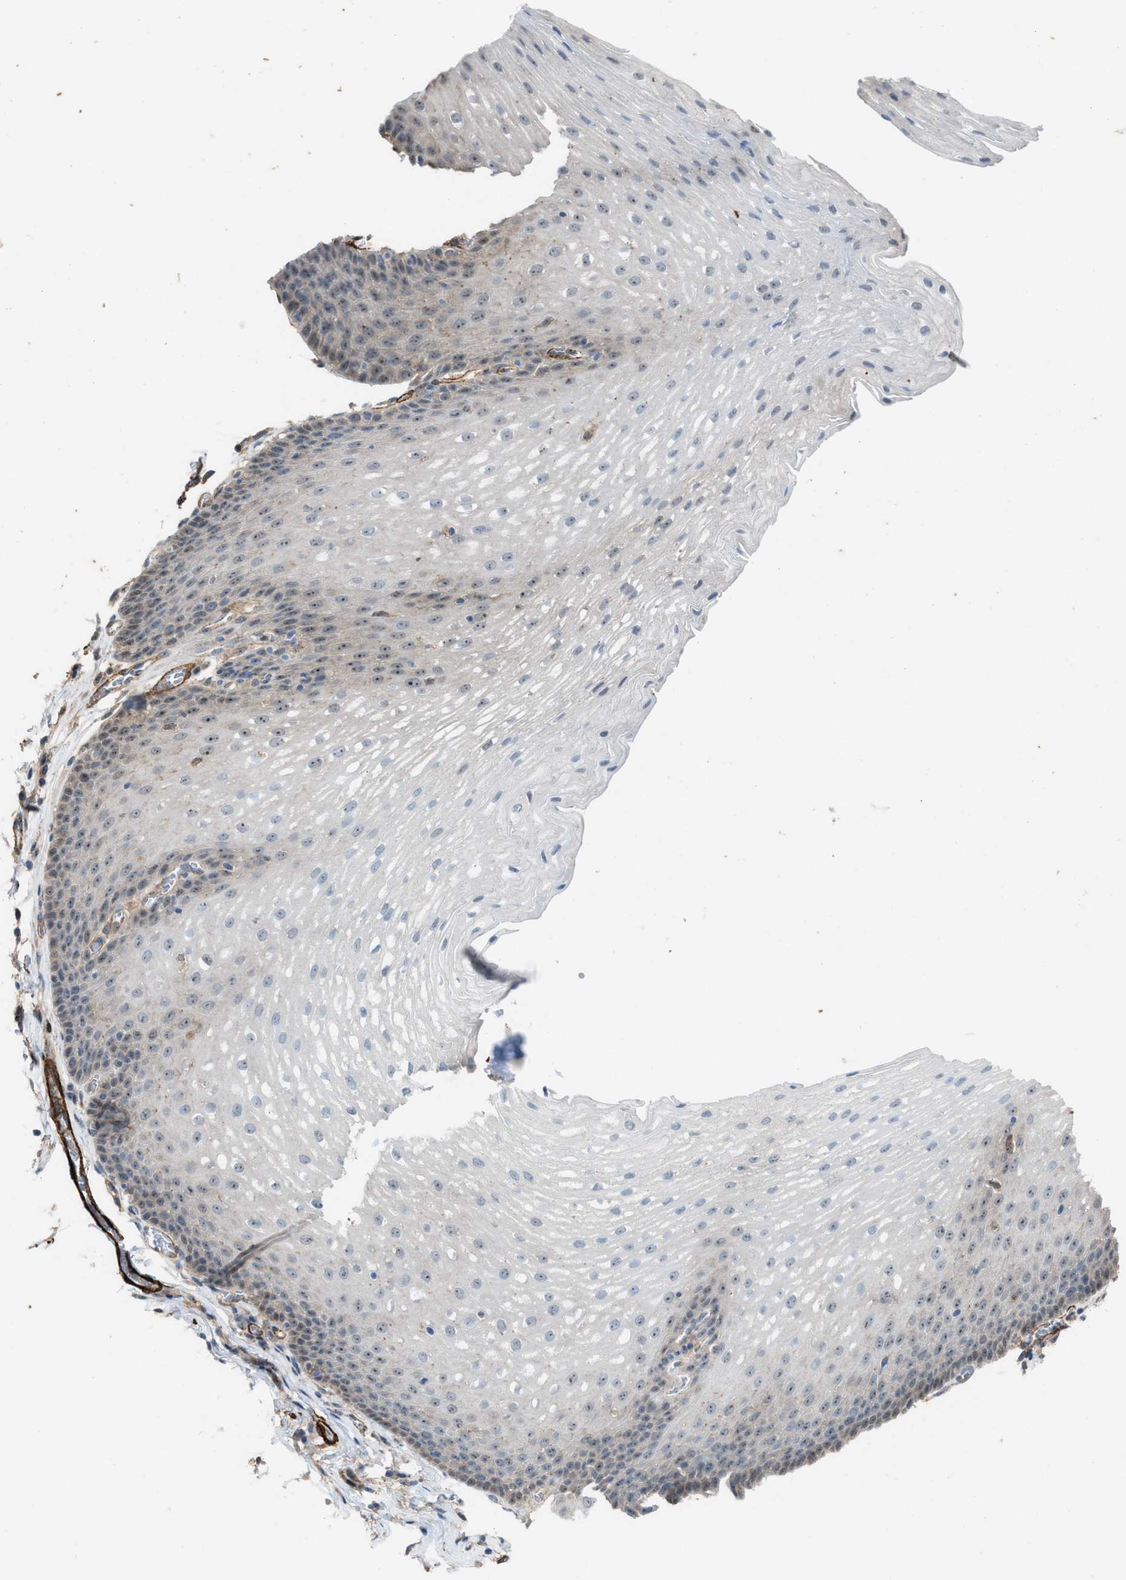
{"staining": {"intensity": "weak", "quantity": "25%-75%", "location": "nuclear"}, "tissue": "esophagus", "cell_type": "Squamous epithelial cells", "image_type": "normal", "snomed": [{"axis": "morphology", "description": "Normal tissue, NOS"}, {"axis": "topography", "description": "Esophagus"}], "caption": "This micrograph exhibits immunohistochemistry staining of normal human esophagus, with low weak nuclear staining in approximately 25%-75% of squamous epithelial cells.", "gene": "NQO2", "patient": {"sex": "male", "age": 48}}